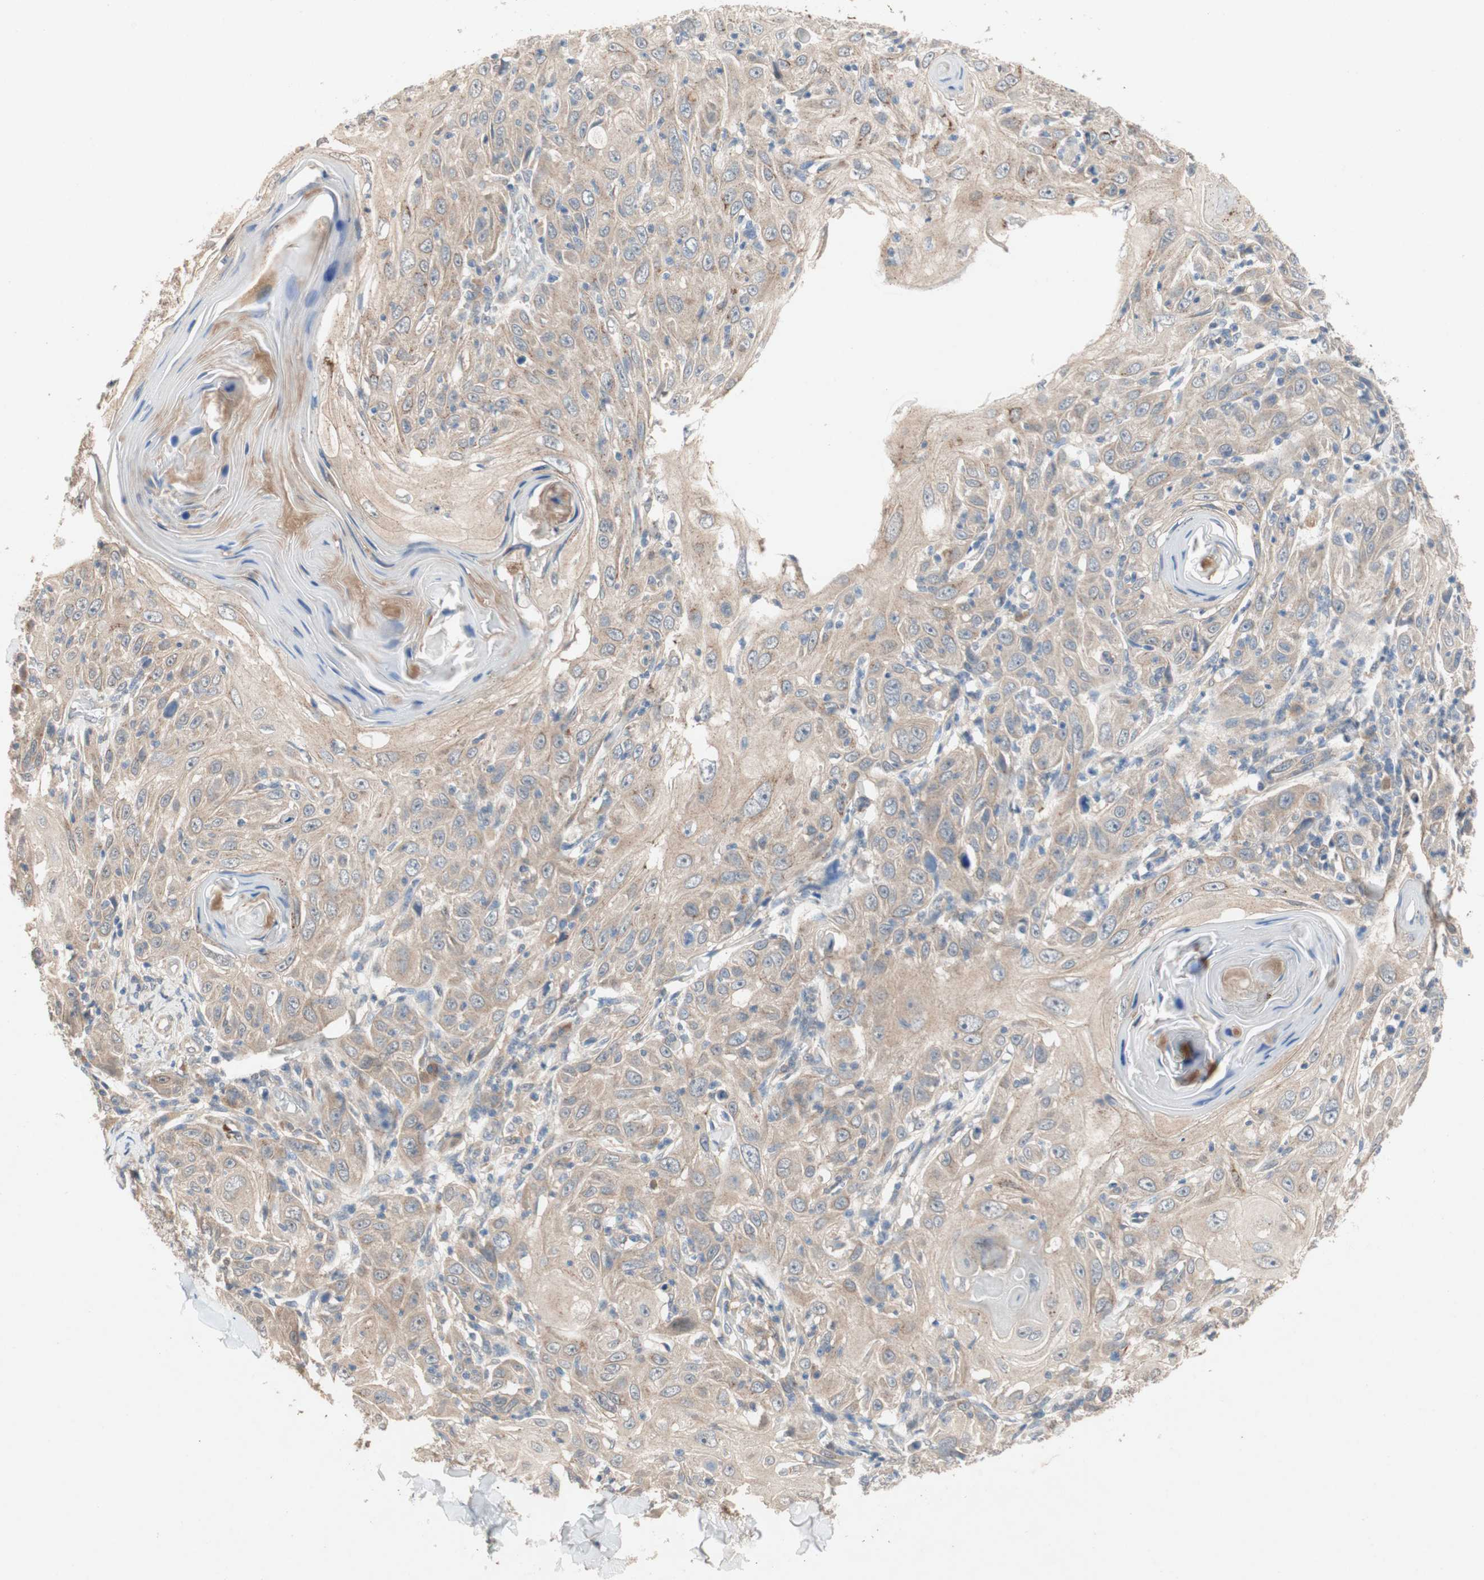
{"staining": {"intensity": "weak", "quantity": ">75%", "location": "cytoplasmic/membranous"}, "tissue": "skin cancer", "cell_type": "Tumor cells", "image_type": "cancer", "snomed": [{"axis": "morphology", "description": "Squamous cell carcinoma, NOS"}, {"axis": "topography", "description": "Skin"}], "caption": "IHC of human skin cancer demonstrates low levels of weak cytoplasmic/membranous expression in about >75% of tumor cells.", "gene": "NCLN", "patient": {"sex": "female", "age": 88}}